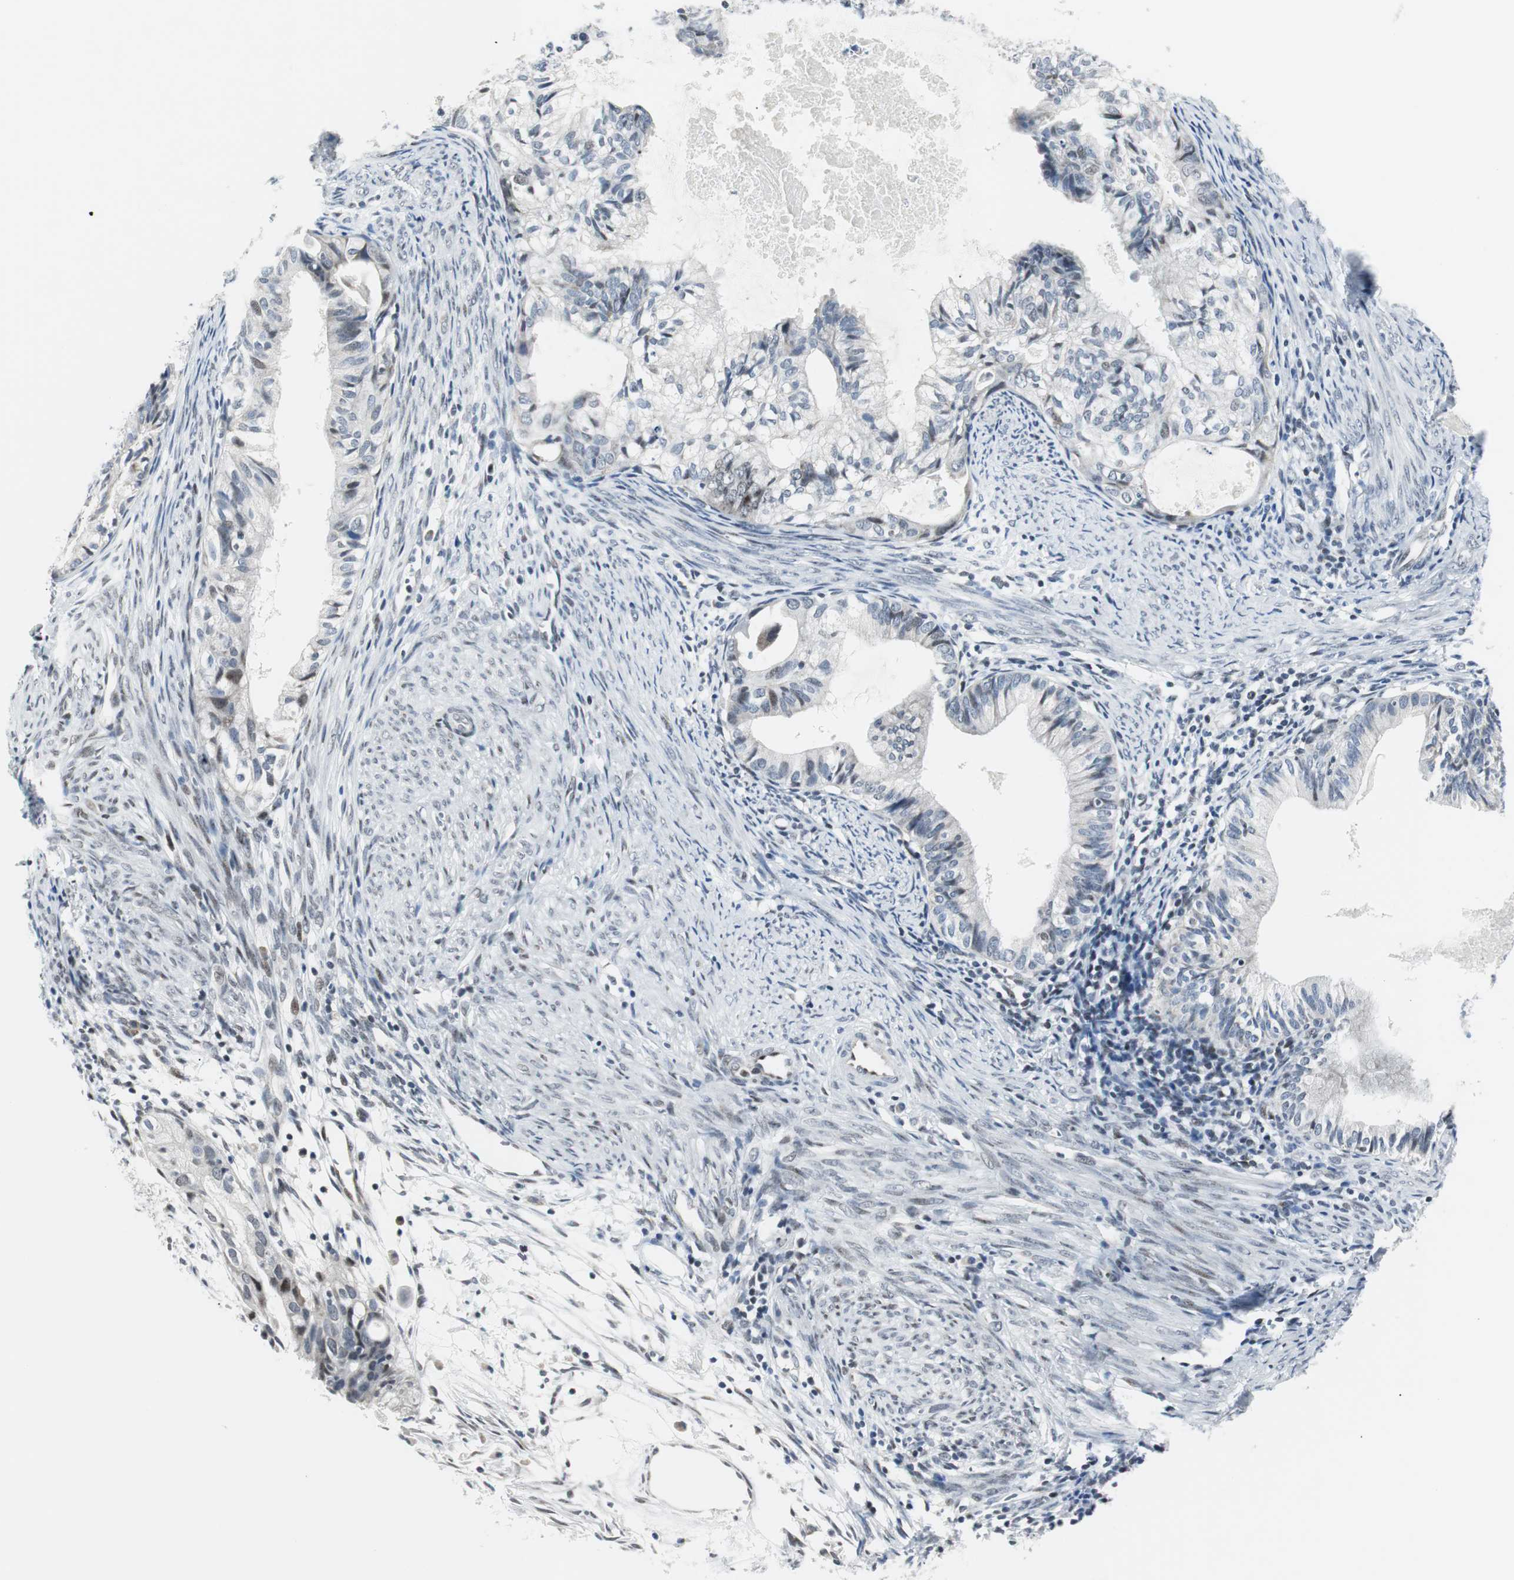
{"staining": {"intensity": "weak", "quantity": "<25%", "location": "nuclear"}, "tissue": "cervical cancer", "cell_type": "Tumor cells", "image_type": "cancer", "snomed": [{"axis": "morphology", "description": "Normal tissue, NOS"}, {"axis": "morphology", "description": "Adenocarcinoma, NOS"}, {"axis": "topography", "description": "Cervix"}, {"axis": "topography", "description": "Endometrium"}], "caption": "This is a micrograph of immunohistochemistry (IHC) staining of cervical adenocarcinoma, which shows no positivity in tumor cells.", "gene": "MTA1", "patient": {"sex": "female", "age": 86}}